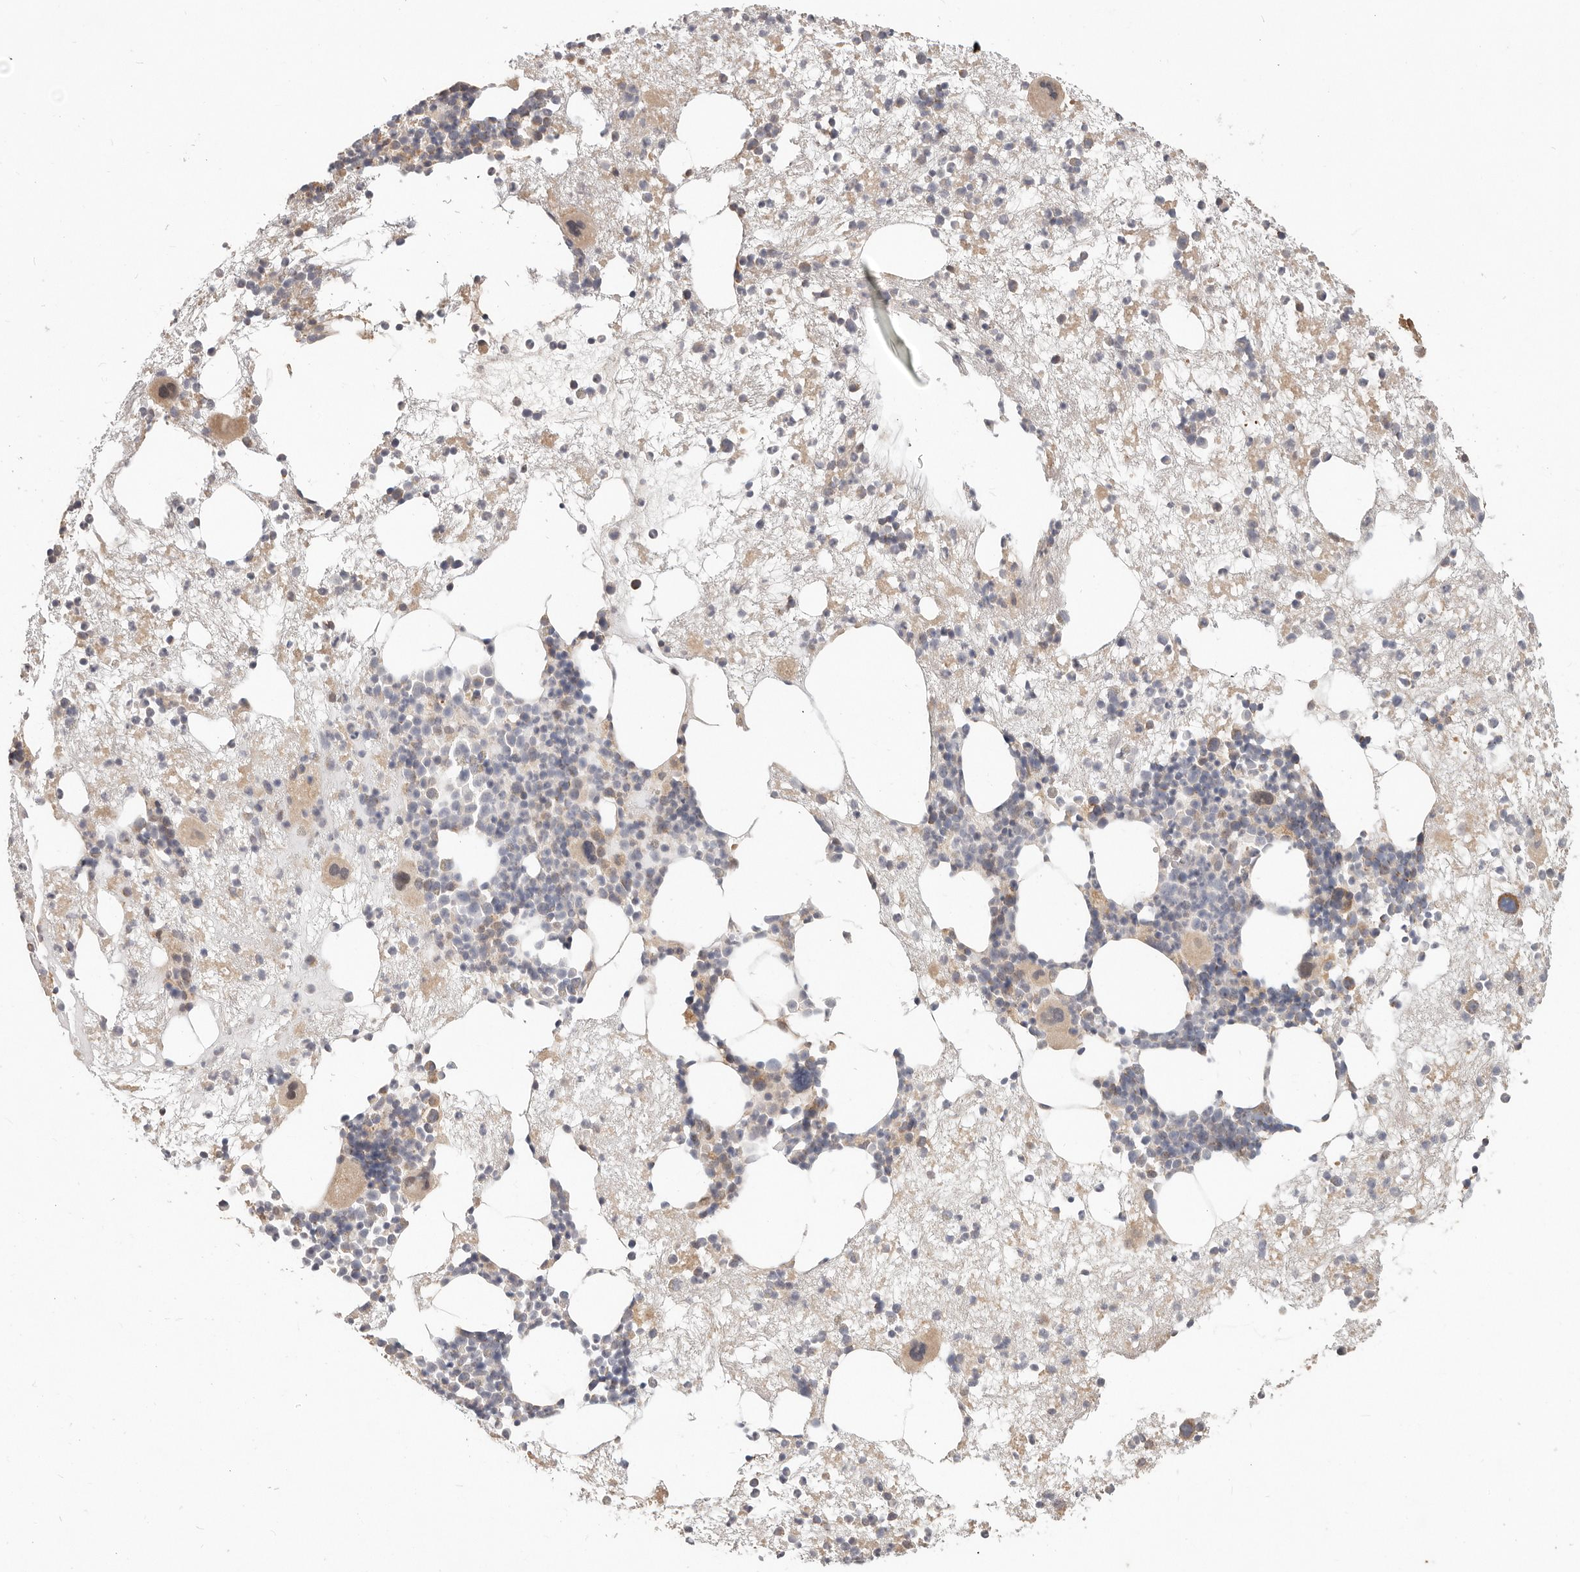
{"staining": {"intensity": "weak", "quantity": ">75%", "location": "cytoplasmic/membranous"}, "tissue": "bone marrow", "cell_type": "Hematopoietic cells", "image_type": "normal", "snomed": [{"axis": "morphology", "description": "Normal tissue, NOS"}, {"axis": "topography", "description": "Bone marrow"}], "caption": "A photomicrograph of bone marrow stained for a protein reveals weak cytoplasmic/membranous brown staining in hematopoietic cells.", "gene": "MTFR2", "patient": {"sex": "male", "age": 54}}